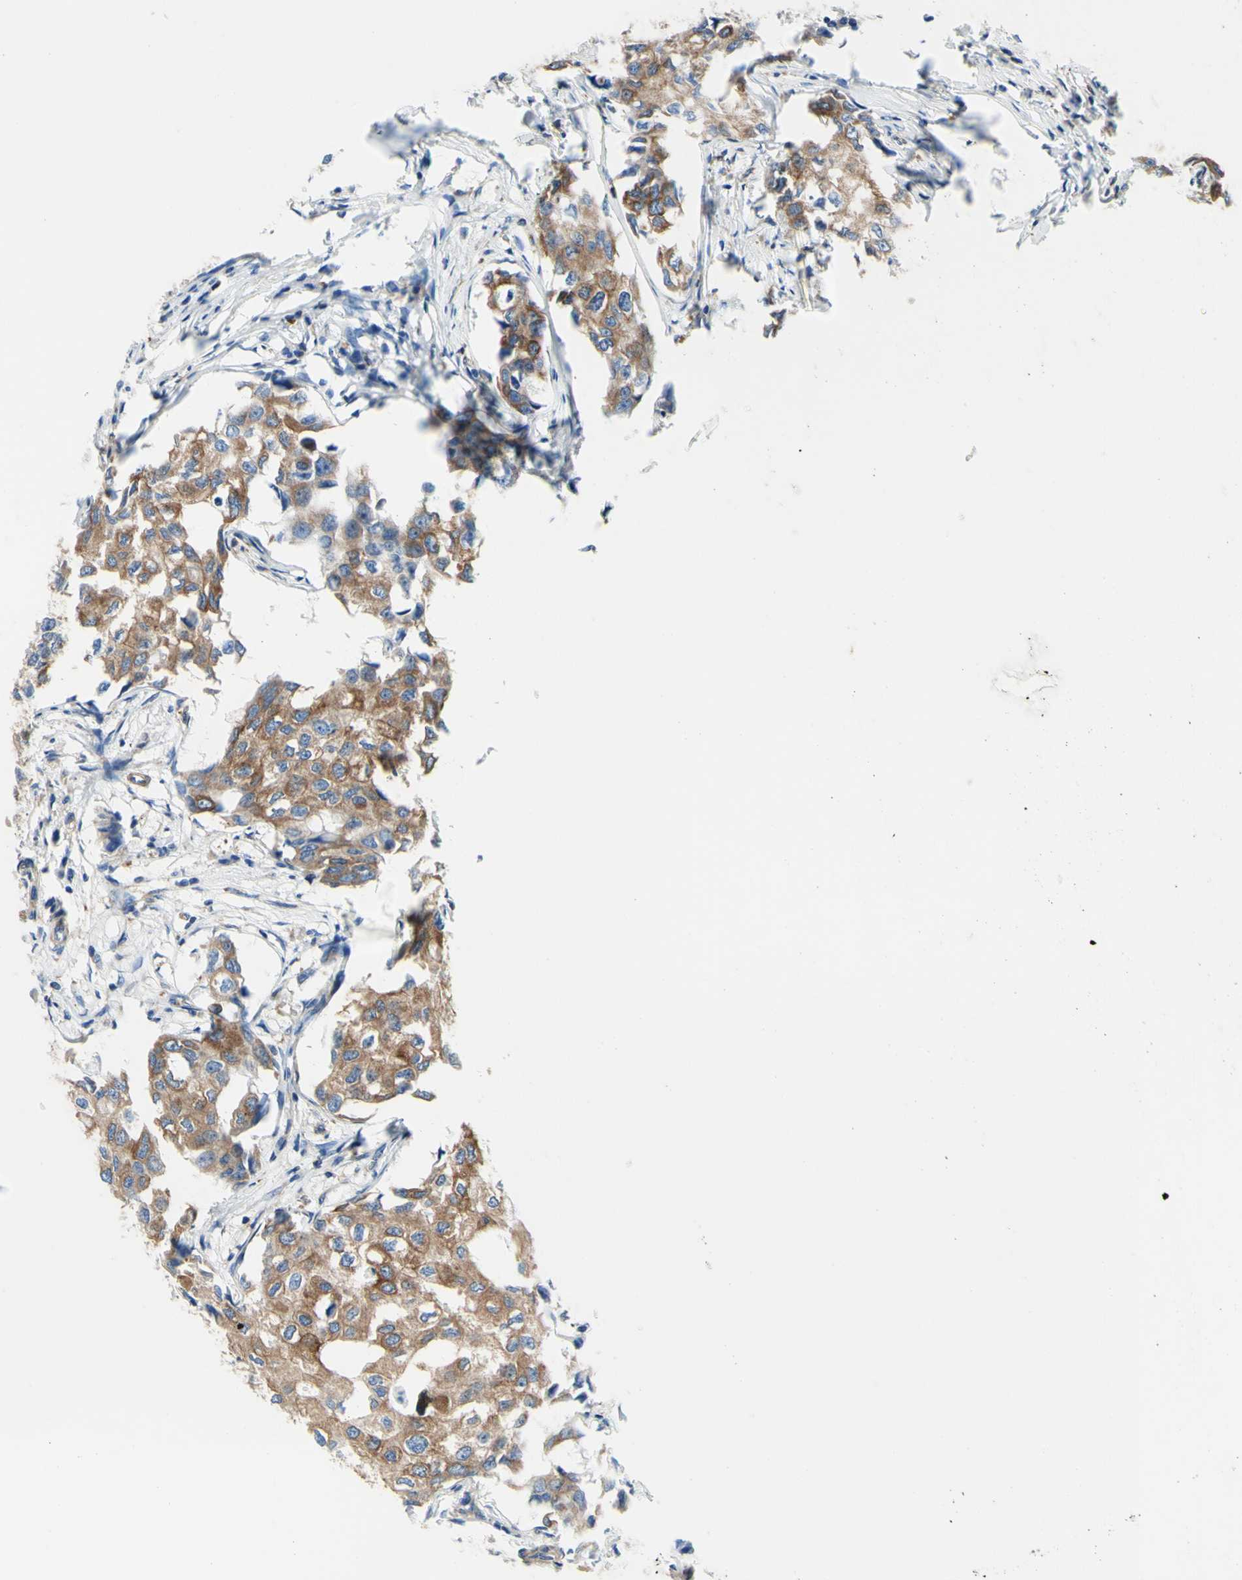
{"staining": {"intensity": "moderate", "quantity": ">75%", "location": "cytoplasmic/membranous"}, "tissue": "breast cancer", "cell_type": "Tumor cells", "image_type": "cancer", "snomed": [{"axis": "morphology", "description": "Duct carcinoma"}, {"axis": "topography", "description": "Breast"}], "caption": "Immunohistochemical staining of breast cancer (invasive ductal carcinoma) displays medium levels of moderate cytoplasmic/membranous positivity in about >75% of tumor cells. The staining was performed using DAB to visualize the protein expression in brown, while the nuclei were stained in blue with hematoxylin (Magnification: 20x).", "gene": "RETREG2", "patient": {"sex": "female", "age": 27}}